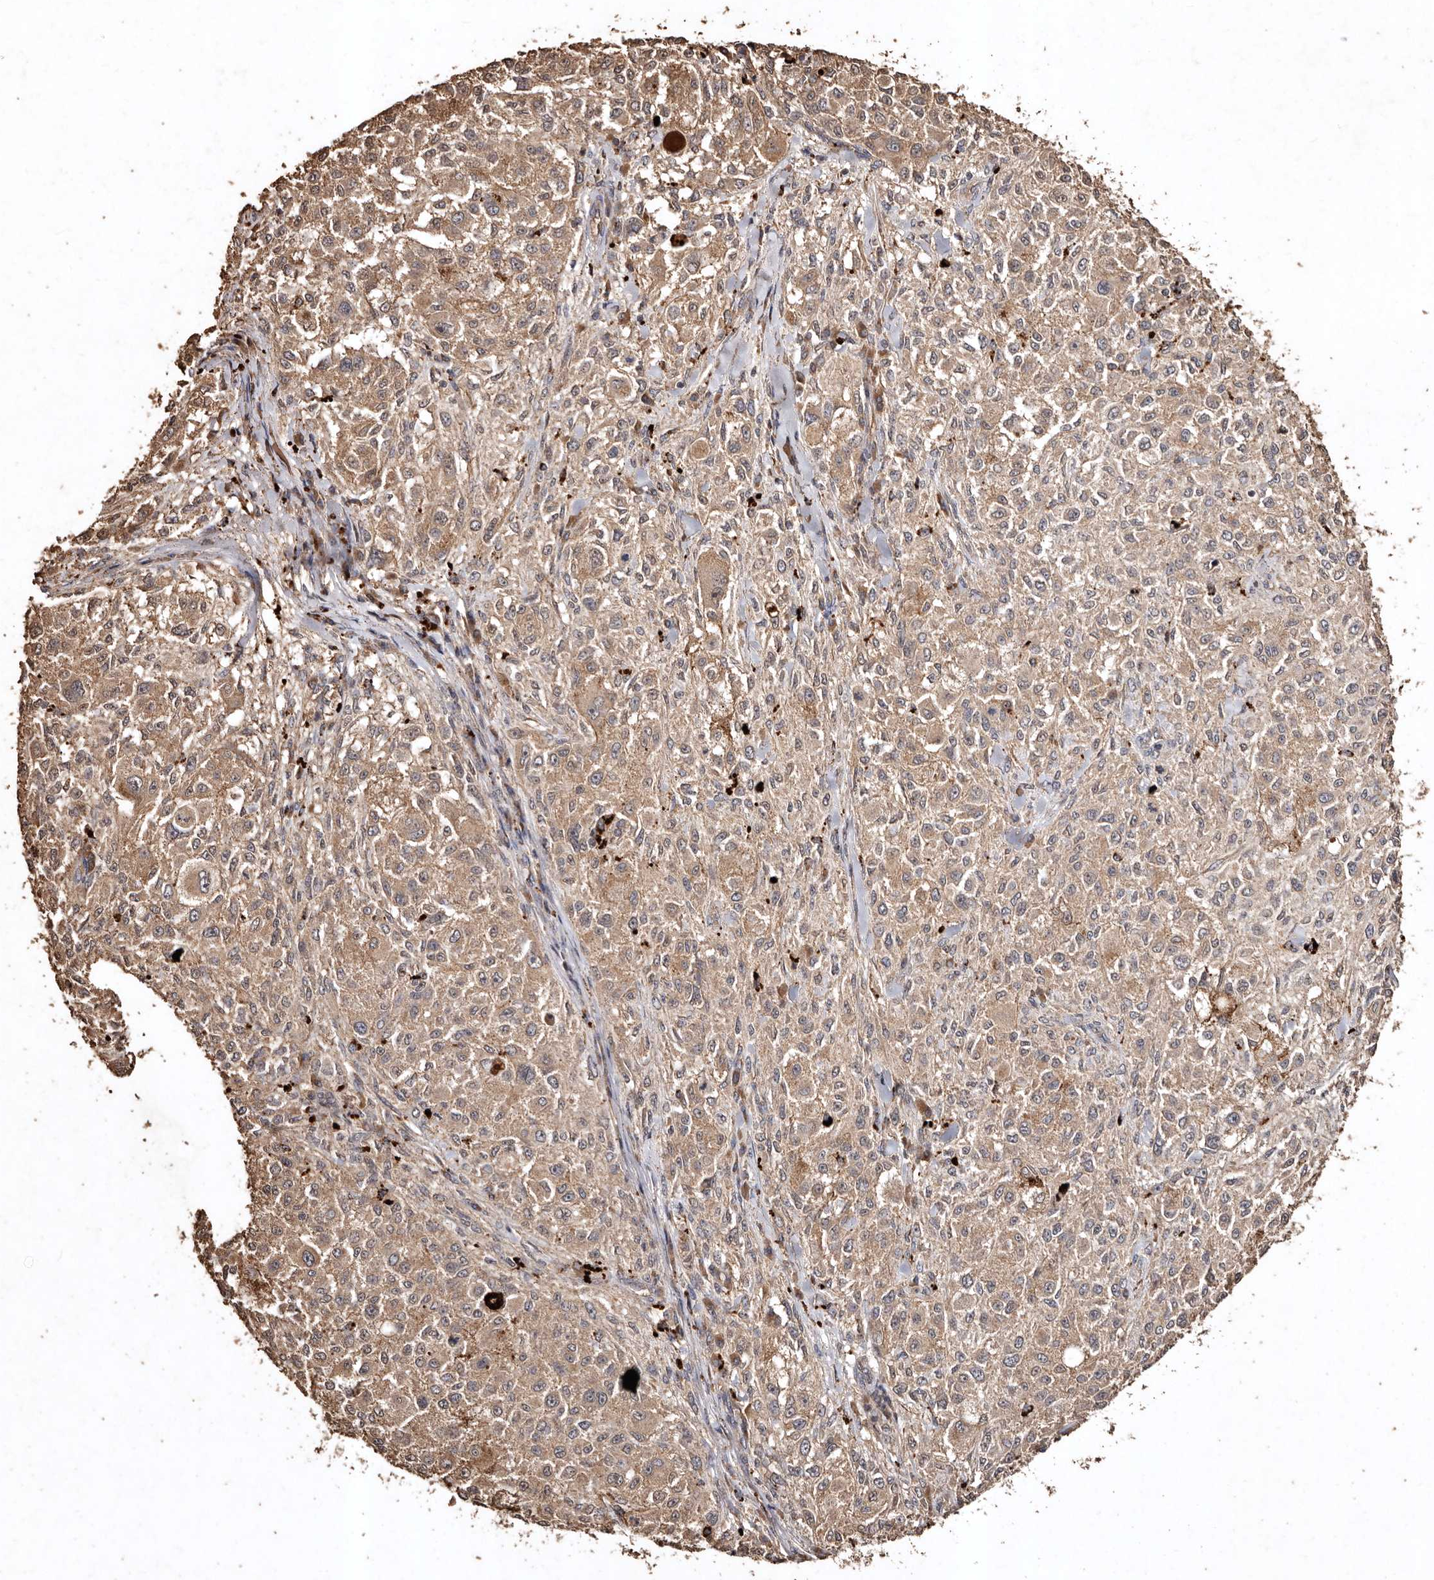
{"staining": {"intensity": "moderate", "quantity": ">75%", "location": "cytoplasmic/membranous"}, "tissue": "melanoma", "cell_type": "Tumor cells", "image_type": "cancer", "snomed": [{"axis": "morphology", "description": "Necrosis, NOS"}, {"axis": "morphology", "description": "Malignant melanoma, NOS"}, {"axis": "topography", "description": "Skin"}], "caption": "The micrograph shows a brown stain indicating the presence of a protein in the cytoplasmic/membranous of tumor cells in malignant melanoma. Nuclei are stained in blue.", "gene": "FARS2", "patient": {"sex": "female", "age": 87}}